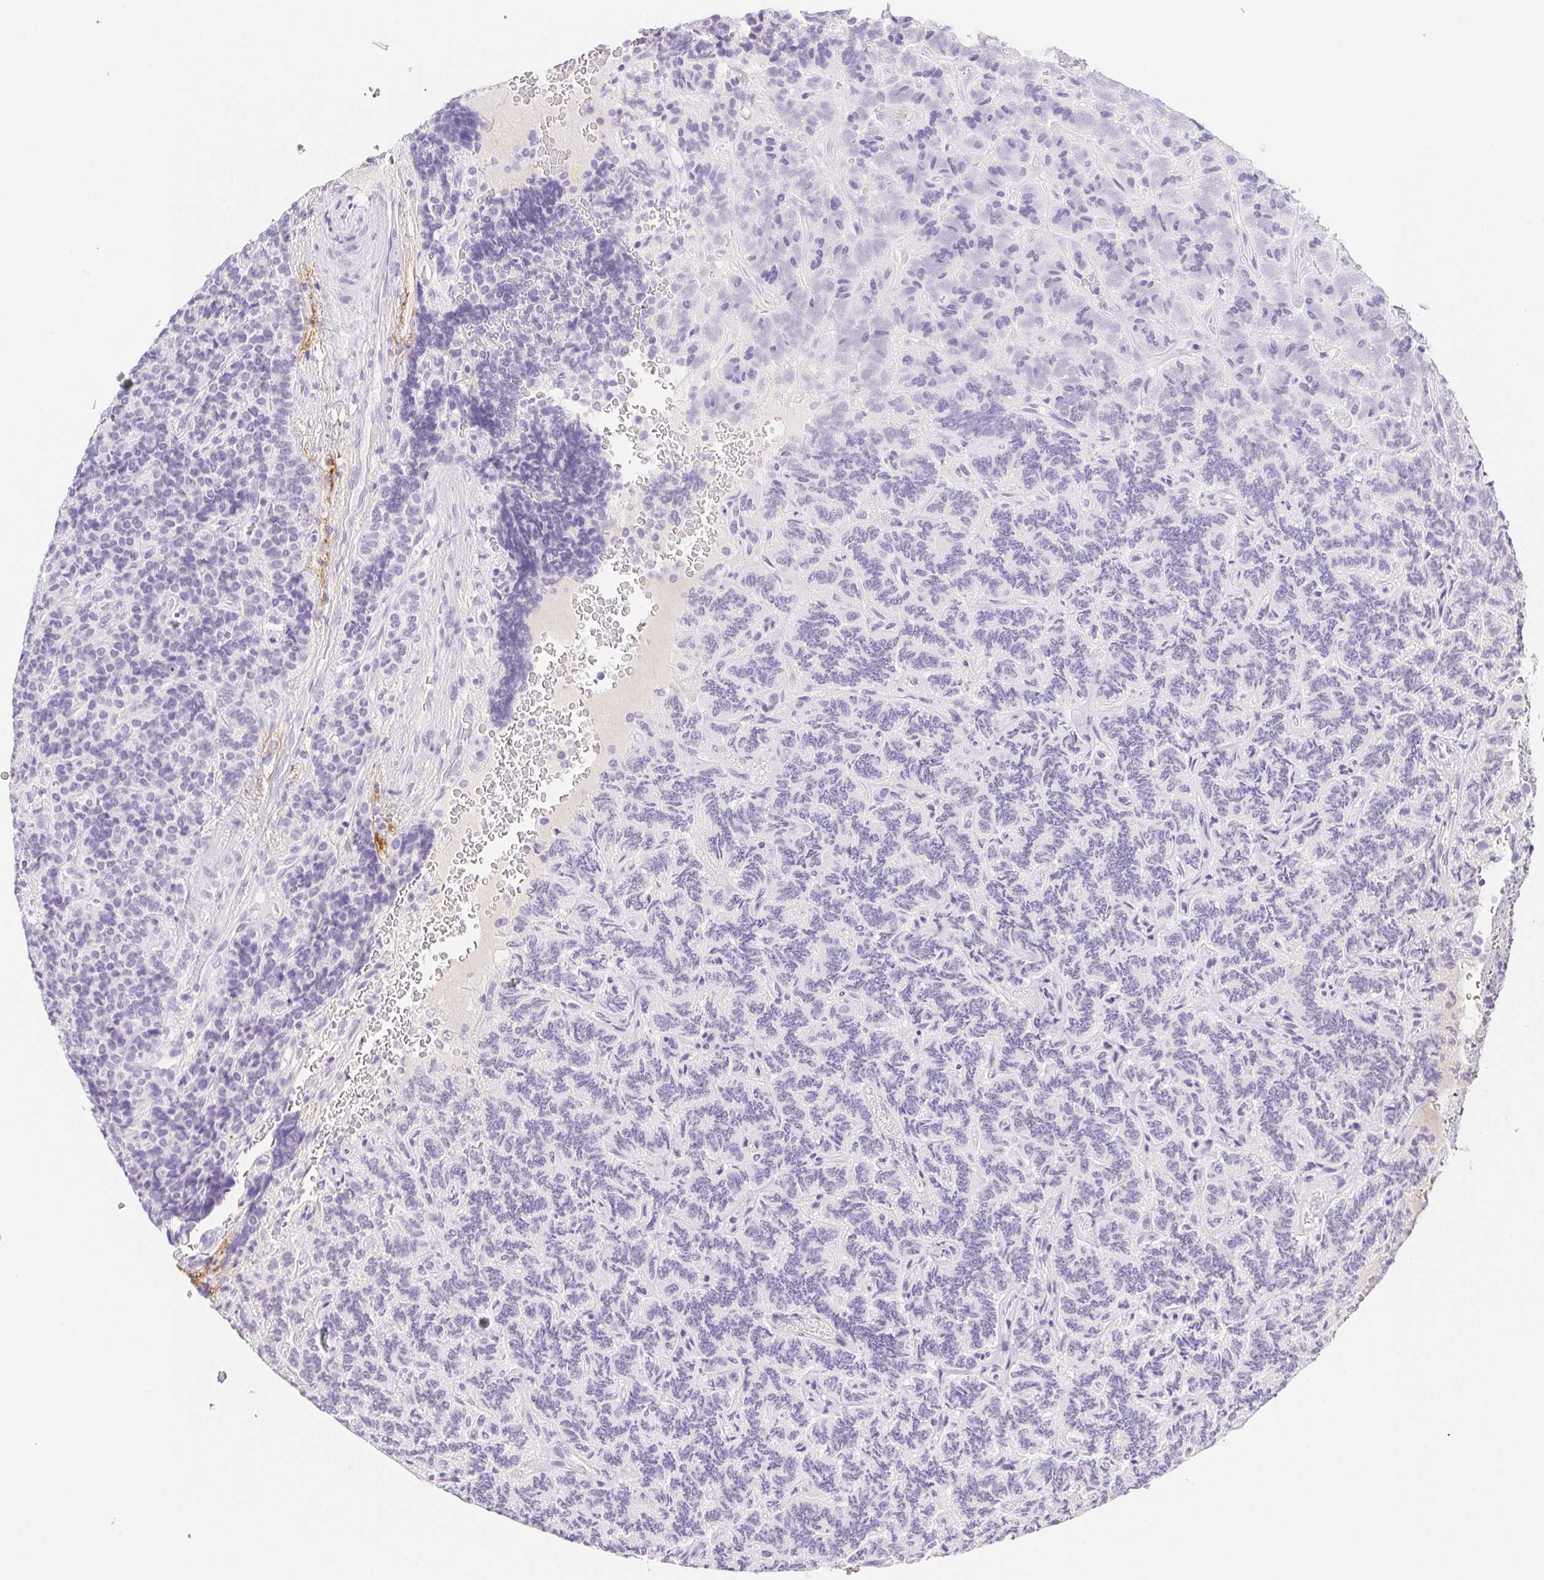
{"staining": {"intensity": "negative", "quantity": "none", "location": "none"}, "tissue": "carcinoid", "cell_type": "Tumor cells", "image_type": "cancer", "snomed": [{"axis": "morphology", "description": "Carcinoid, malignant, NOS"}, {"axis": "topography", "description": "Pancreas"}], "caption": "A high-resolution photomicrograph shows IHC staining of carcinoid, which exhibits no significant positivity in tumor cells.", "gene": "ITIH2", "patient": {"sex": "male", "age": 36}}